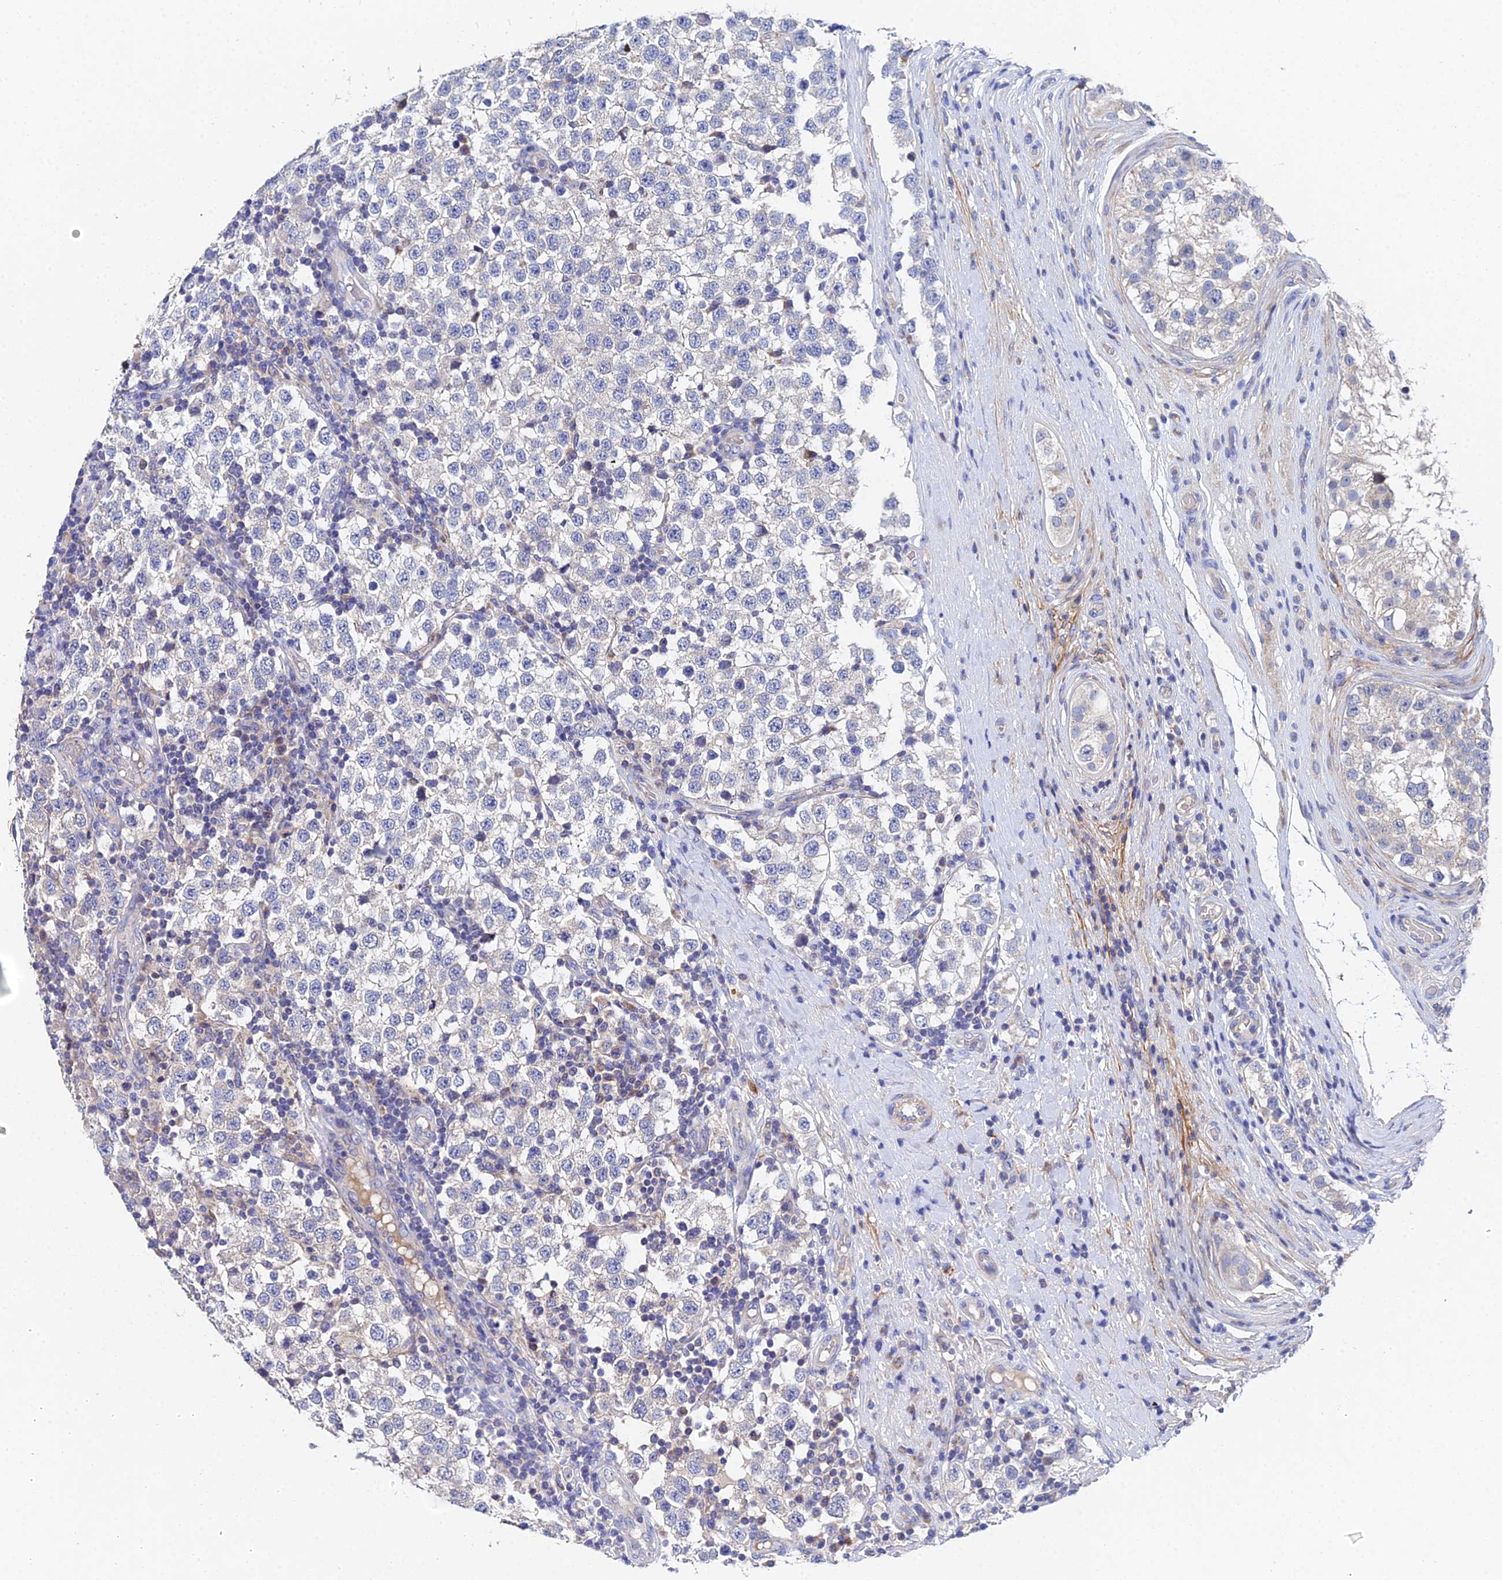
{"staining": {"intensity": "negative", "quantity": "none", "location": "none"}, "tissue": "testis cancer", "cell_type": "Tumor cells", "image_type": "cancer", "snomed": [{"axis": "morphology", "description": "Seminoma, NOS"}, {"axis": "topography", "description": "Testis"}], "caption": "Testis cancer (seminoma) was stained to show a protein in brown. There is no significant expression in tumor cells.", "gene": "UBE2L3", "patient": {"sex": "male", "age": 34}}